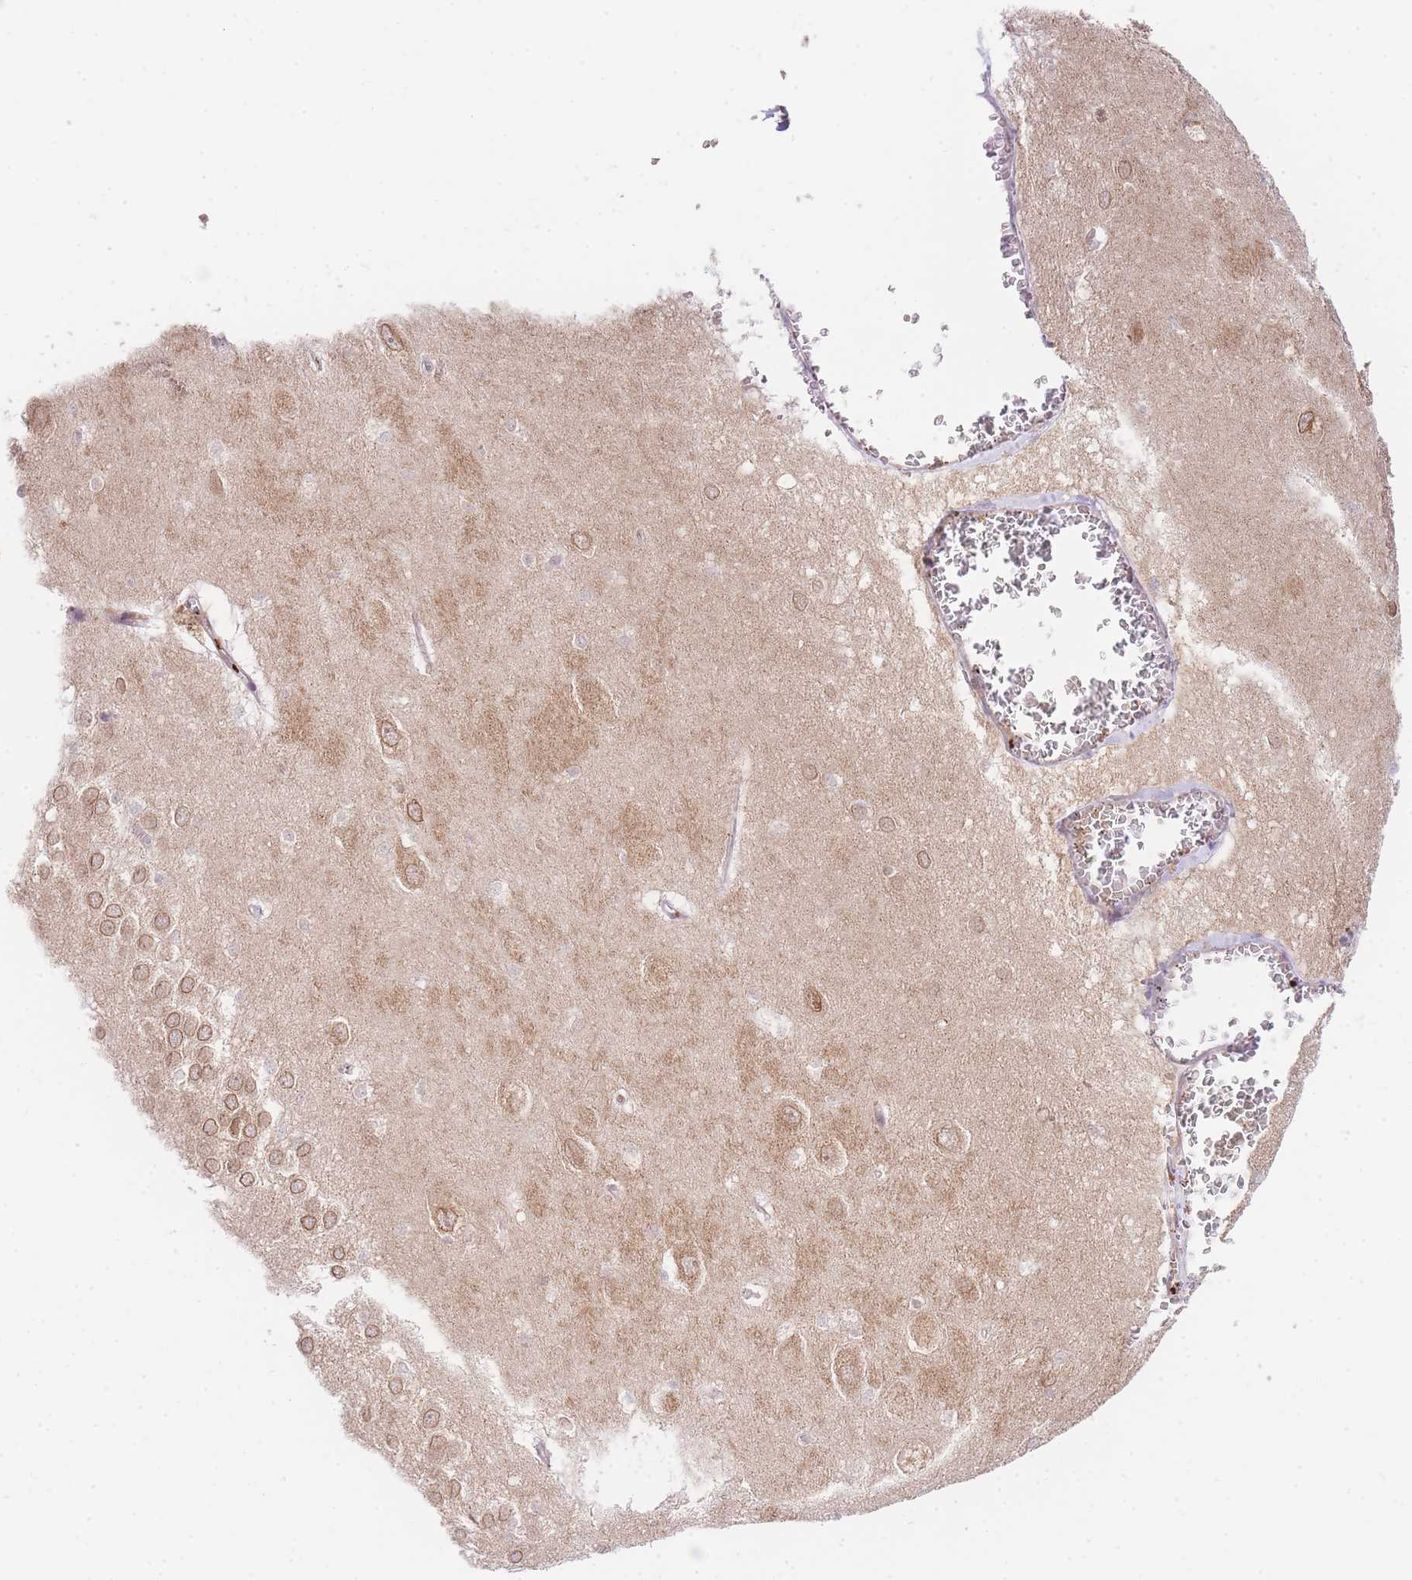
{"staining": {"intensity": "weak", "quantity": "25%-75%", "location": "cytoplasmic/membranous"}, "tissue": "hippocampus", "cell_type": "Glial cells", "image_type": "normal", "snomed": [{"axis": "morphology", "description": "Normal tissue, NOS"}, {"axis": "topography", "description": "Hippocampus"}], "caption": "IHC (DAB) staining of unremarkable hippocampus displays weak cytoplasmic/membranous protein positivity in approximately 25%-75% of glial cells.", "gene": "SLC25A33", "patient": {"sex": "female", "age": 64}}